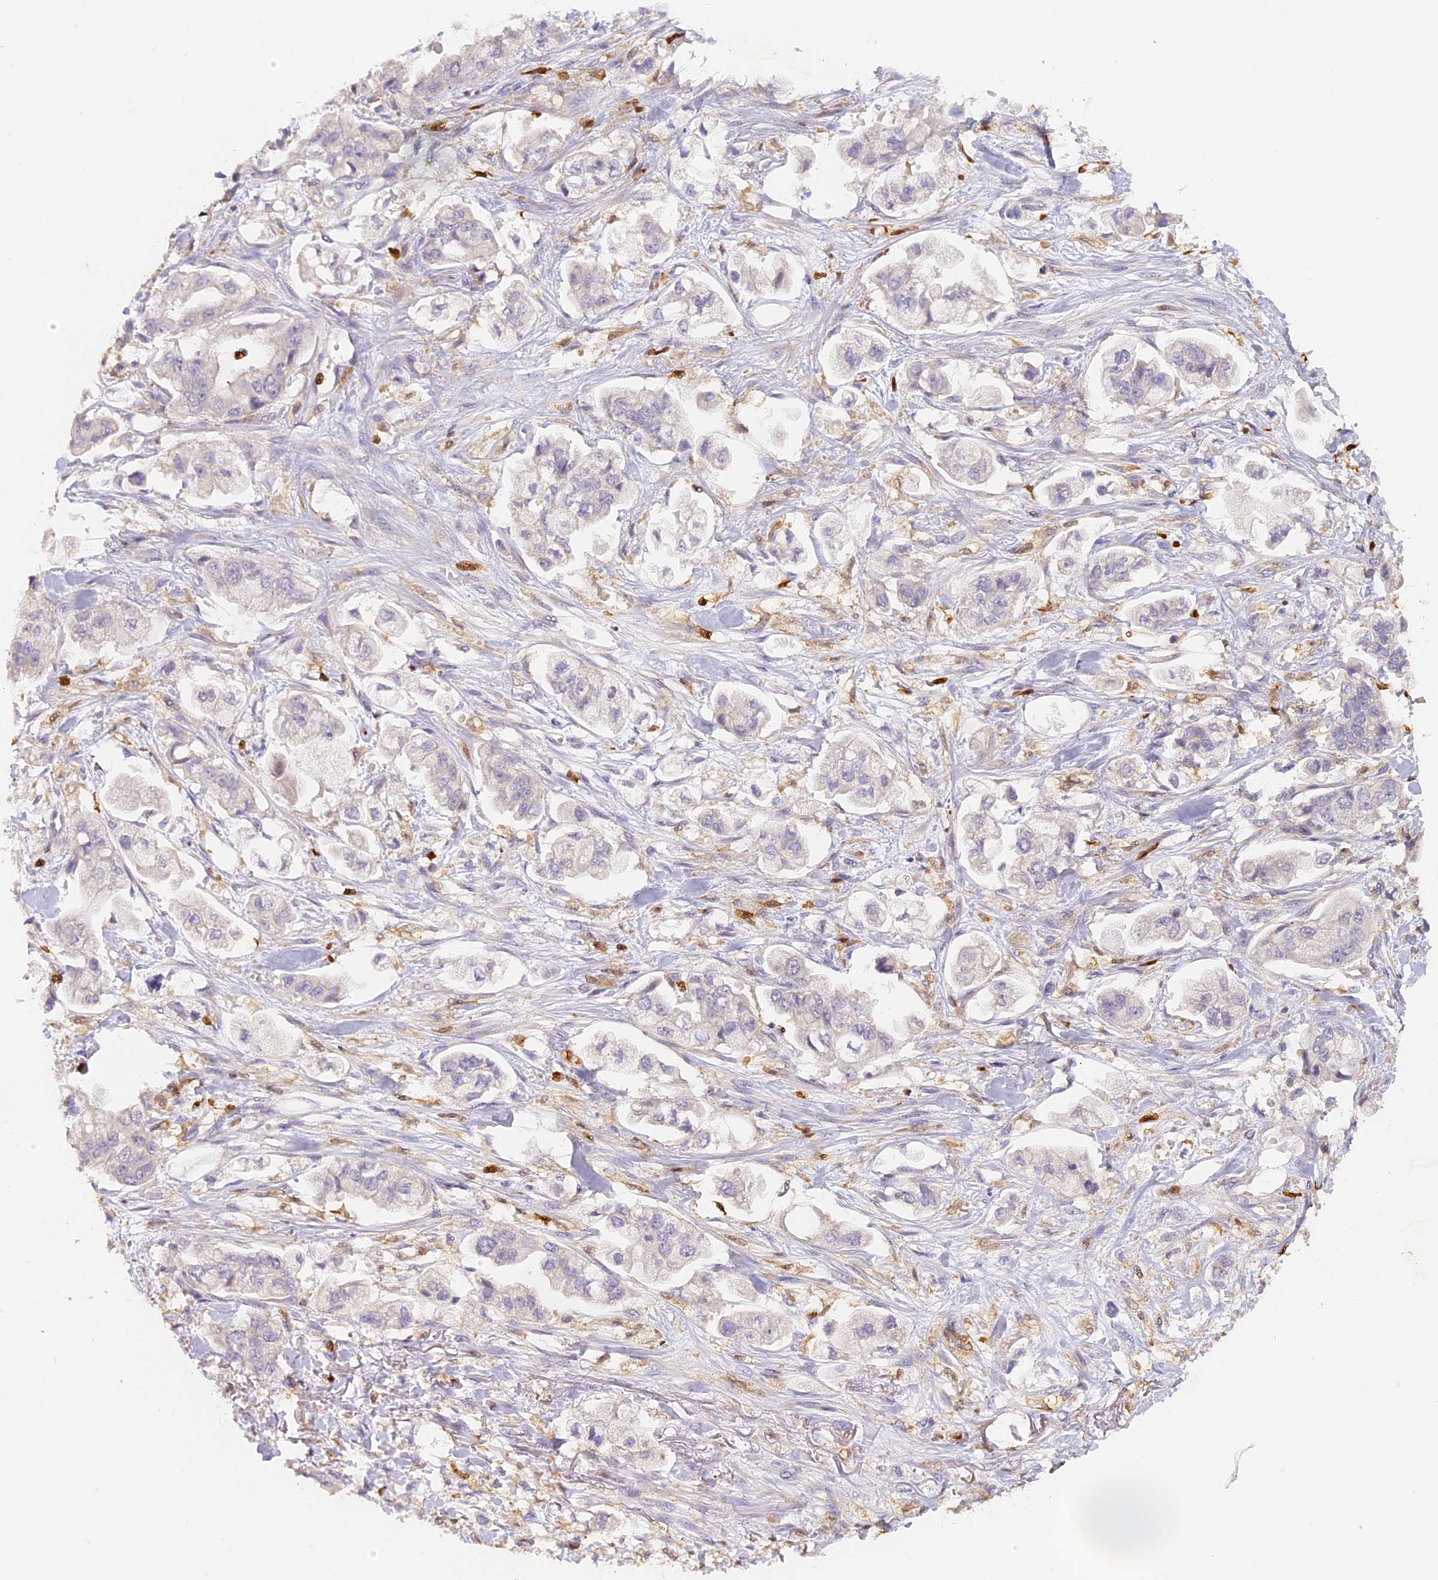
{"staining": {"intensity": "negative", "quantity": "none", "location": "none"}, "tissue": "stomach cancer", "cell_type": "Tumor cells", "image_type": "cancer", "snomed": [{"axis": "morphology", "description": "Adenocarcinoma, NOS"}, {"axis": "topography", "description": "Stomach"}], "caption": "High power microscopy micrograph of an immunohistochemistry image of adenocarcinoma (stomach), revealing no significant expression in tumor cells. Brightfield microscopy of immunohistochemistry stained with DAB (brown) and hematoxylin (blue), captured at high magnification.", "gene": "NCF4", "patient": {"sex": "male", "age": 62}}